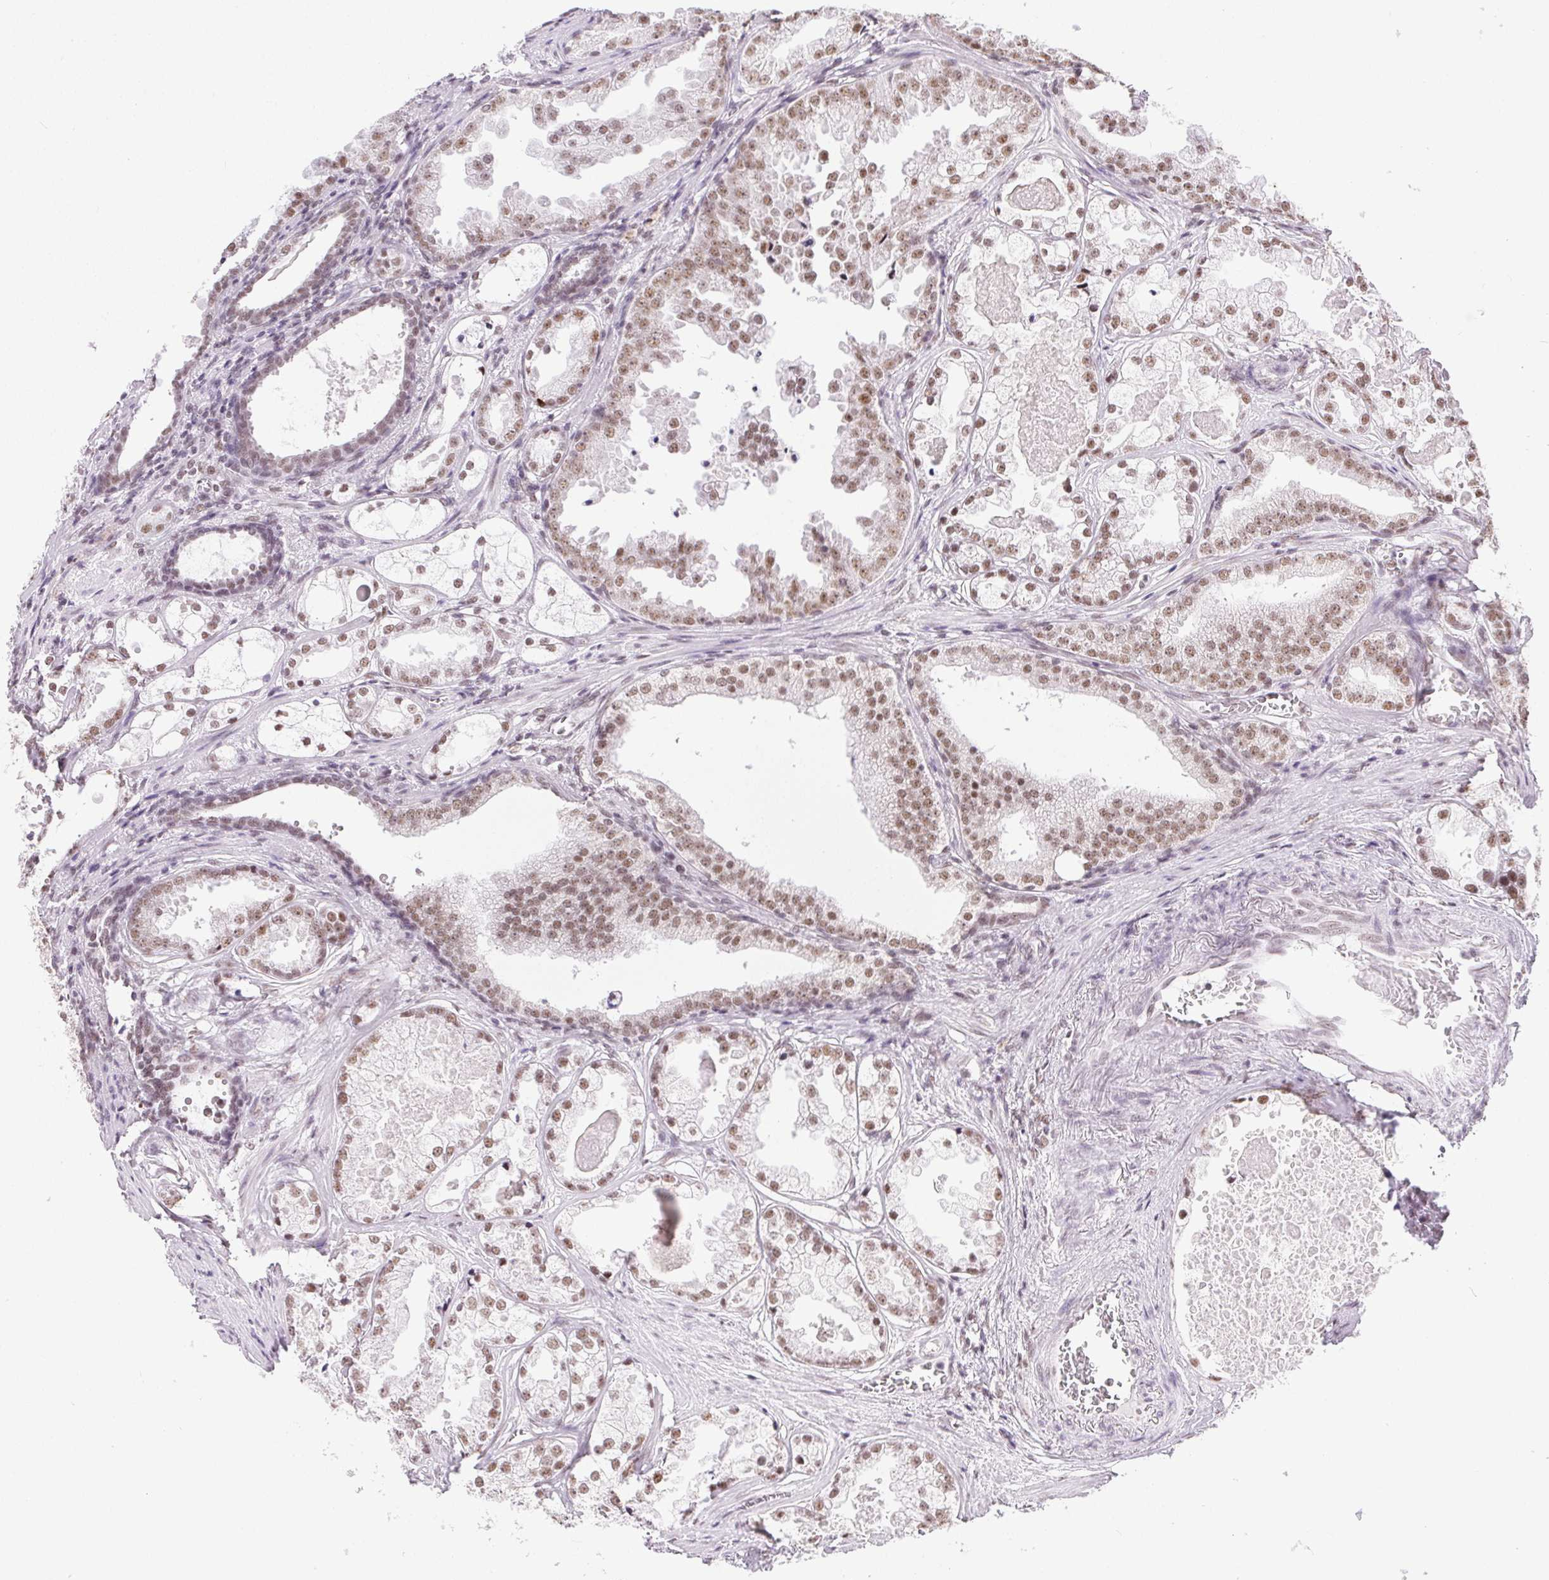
{"staining": {"intensity": "weak", "quantity": ">75%", "location": "nuclear"}, "tissue": "prostate cancer", "cell_type": "Tumor cells", "image_type": "cancer", "snomed": [{"axis": "morphology", "description": "Adenocarcinoma, Low grade"}, {"axis": "topography", "description": "Prostate"}], "caption": "Immunohistochemical staining of human prostate adenocarcinoma (low-grade) displays low levels of weak nuclear expression in approximately >75% of tumor cells.", "gene": "TRA2B", "patient": {"sex": "male", "age": 65}}